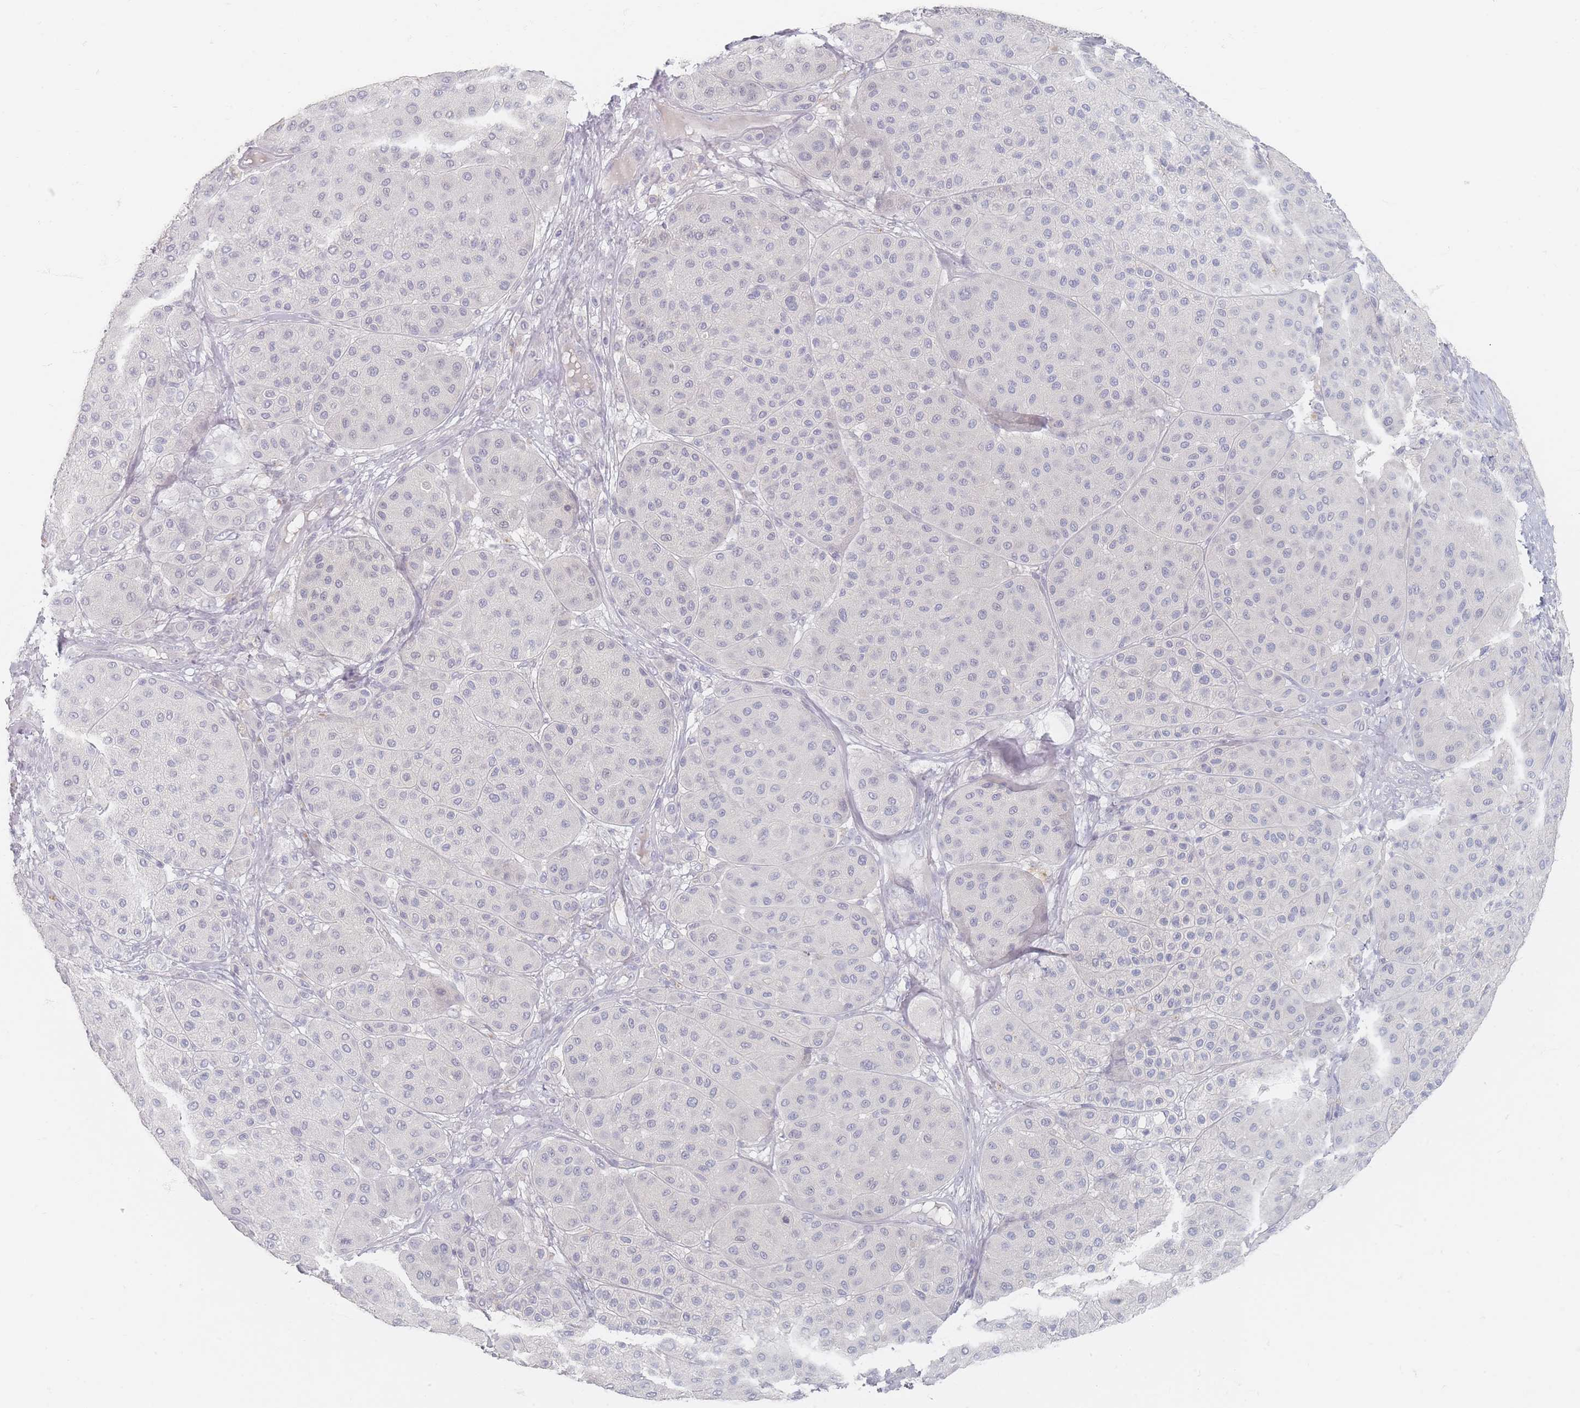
{"staining": {"intensity": "negative", "quantity": "none", "location": "none"}, "tissue": "melanoma", "cell_type": "Tumor cells", "image_type": "cancer", "snomed": [{"axis": "morphology", "description": "Malignant melanoma, Metastatic site"}, {"axis": "topography", "description": "Smooth muscle"}], "caption": "The immunohistochemistry micrograph has no significant expression in tumor cells of melanoma tissue. (DAB (3,3'-diaminobenzidine) immunohistochemistry, high magnification).", "gene": "CD37", "patient": {"sex": "male", "age": 41}}